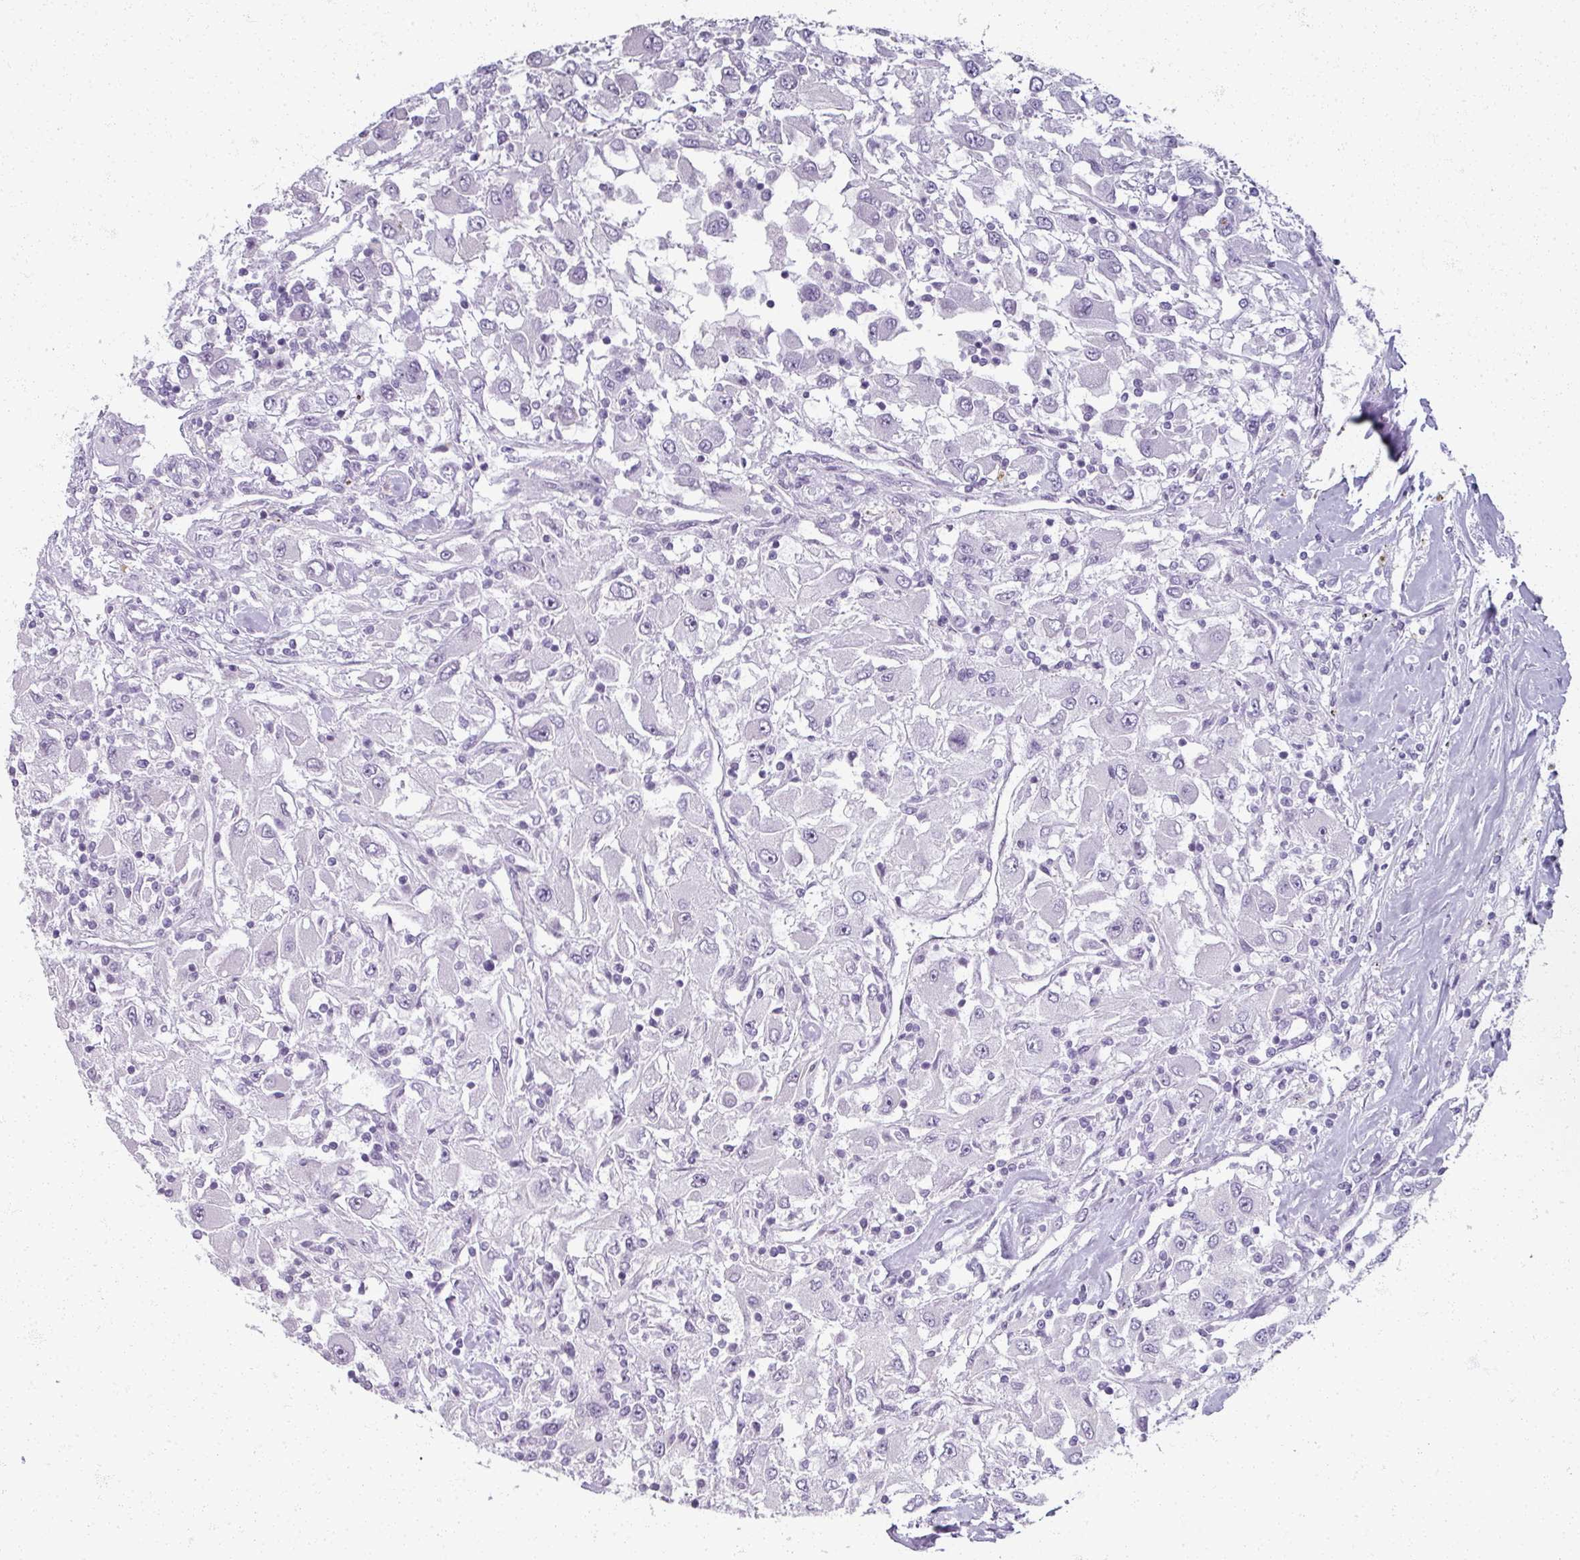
{"staining": {"intensity": "negative", "quantity": "none", "location": "none"}, "tissue": "renal cancer", "cell_type": "Tumor cells", "image_type": "cancer", "snomed": [{"axis": "morphology", "description": "Adenocarcinoma, NOS"}, {"axis": "topography", "description": "Kidney"}], "caption": "IHC histopathology image of neoplastic tissue: adenocarcinoma (renal) stained with DAB (3,3'-diaminobenzidine) shows no significant protein staining in tumor cells.", "gene": "RFPL2", "patient": {"sex": "female", "age": 67}}